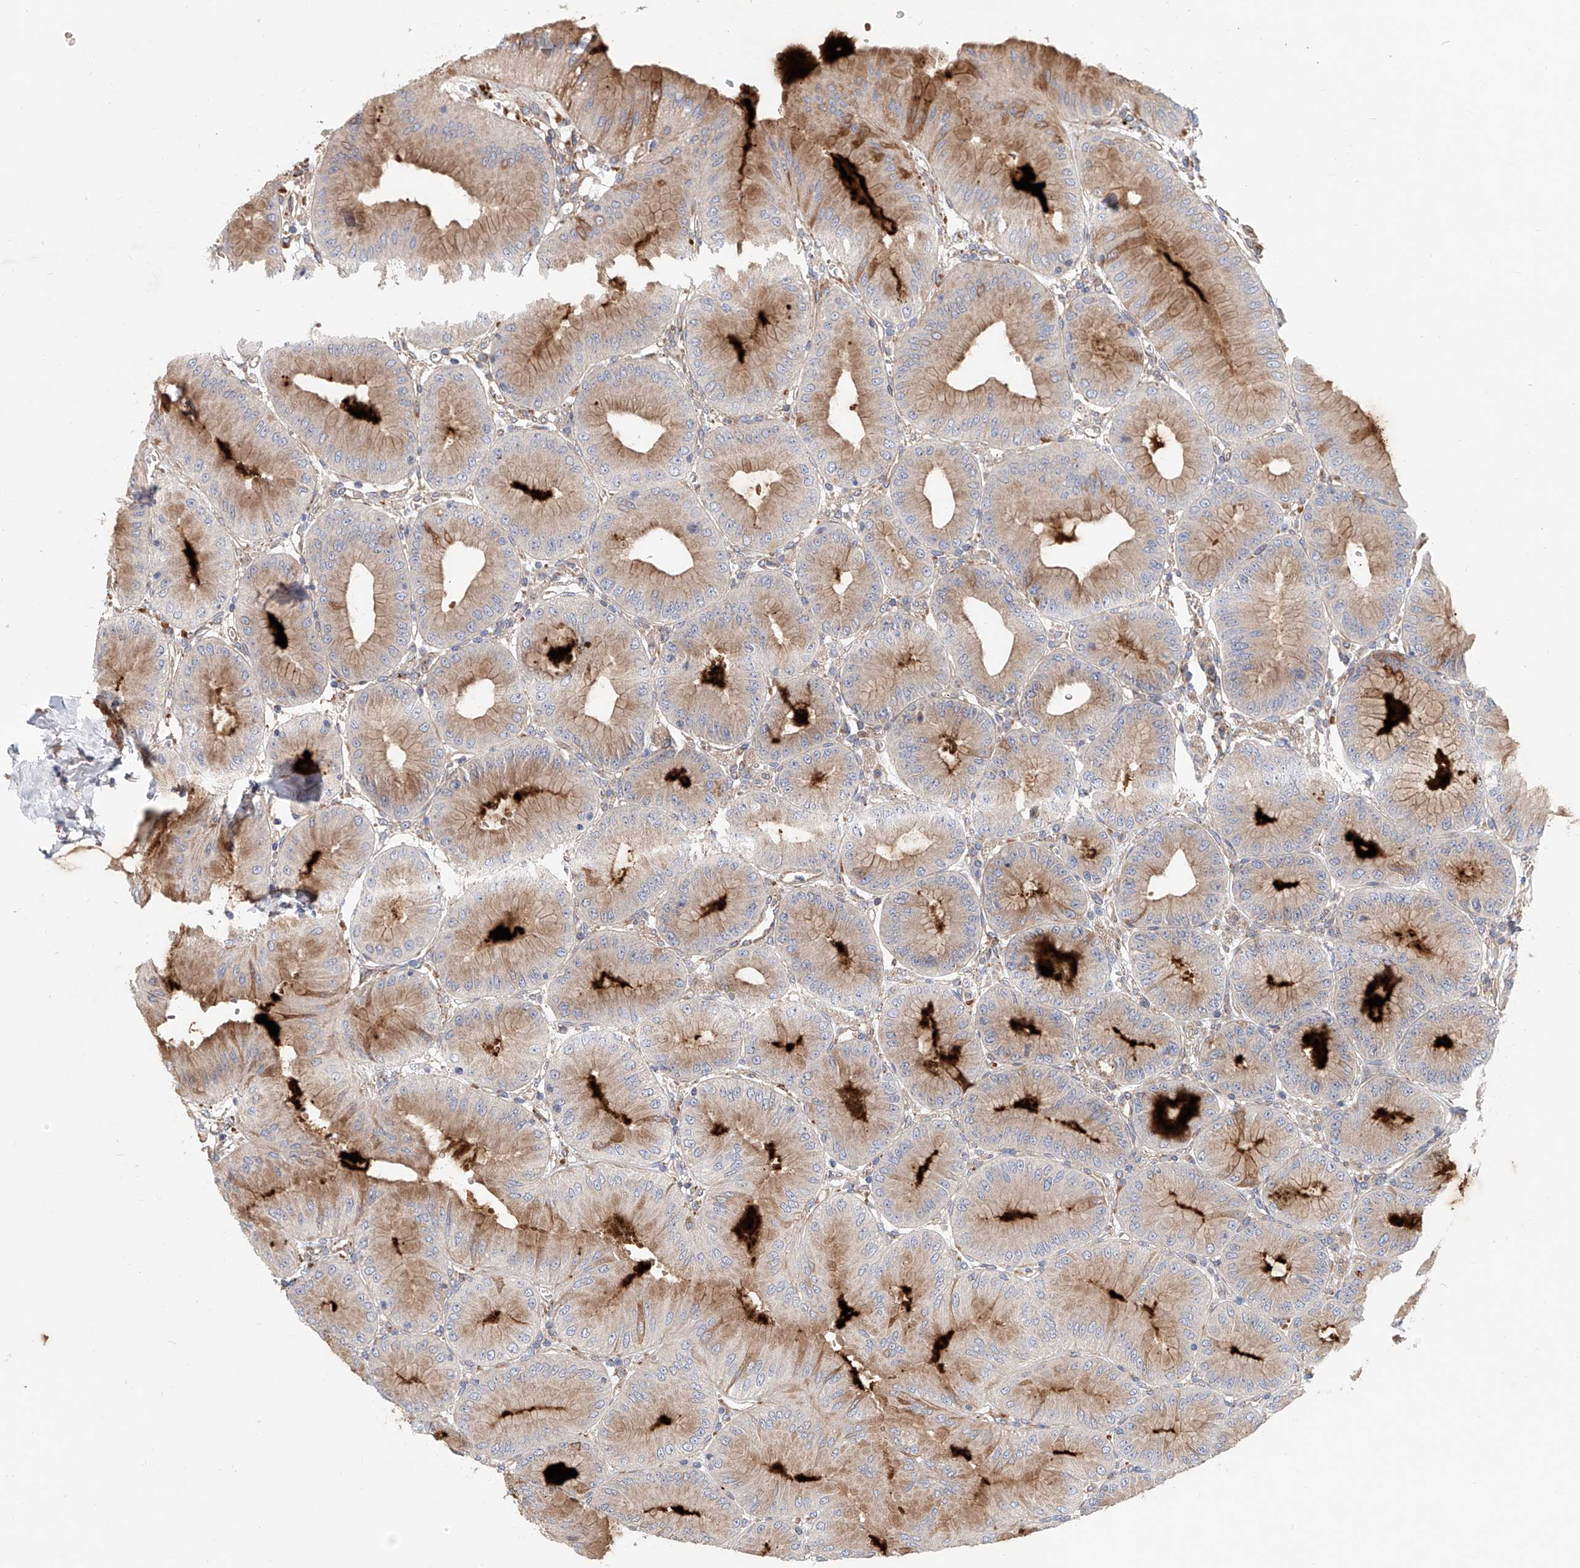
{"staining": {"intensity": "moderate", "quantity": ">75%", "location": "cytoplasmic/membranous"}, "tissue": "stomach", "cell_type": "Glandular cells", "image_type": "normal", "snomed": [{"axis": "morphology", "description": "Normal tissue, NOS"}, {"axis": "topography", "description": "Stomach, lower"}], "caption": "Normal stomach displays moderate cytoplasmic/membranous staining in about >75% of glandular cells.", "gene": "HGSNAT", "patient": {"sex": "male", "age": 71}}